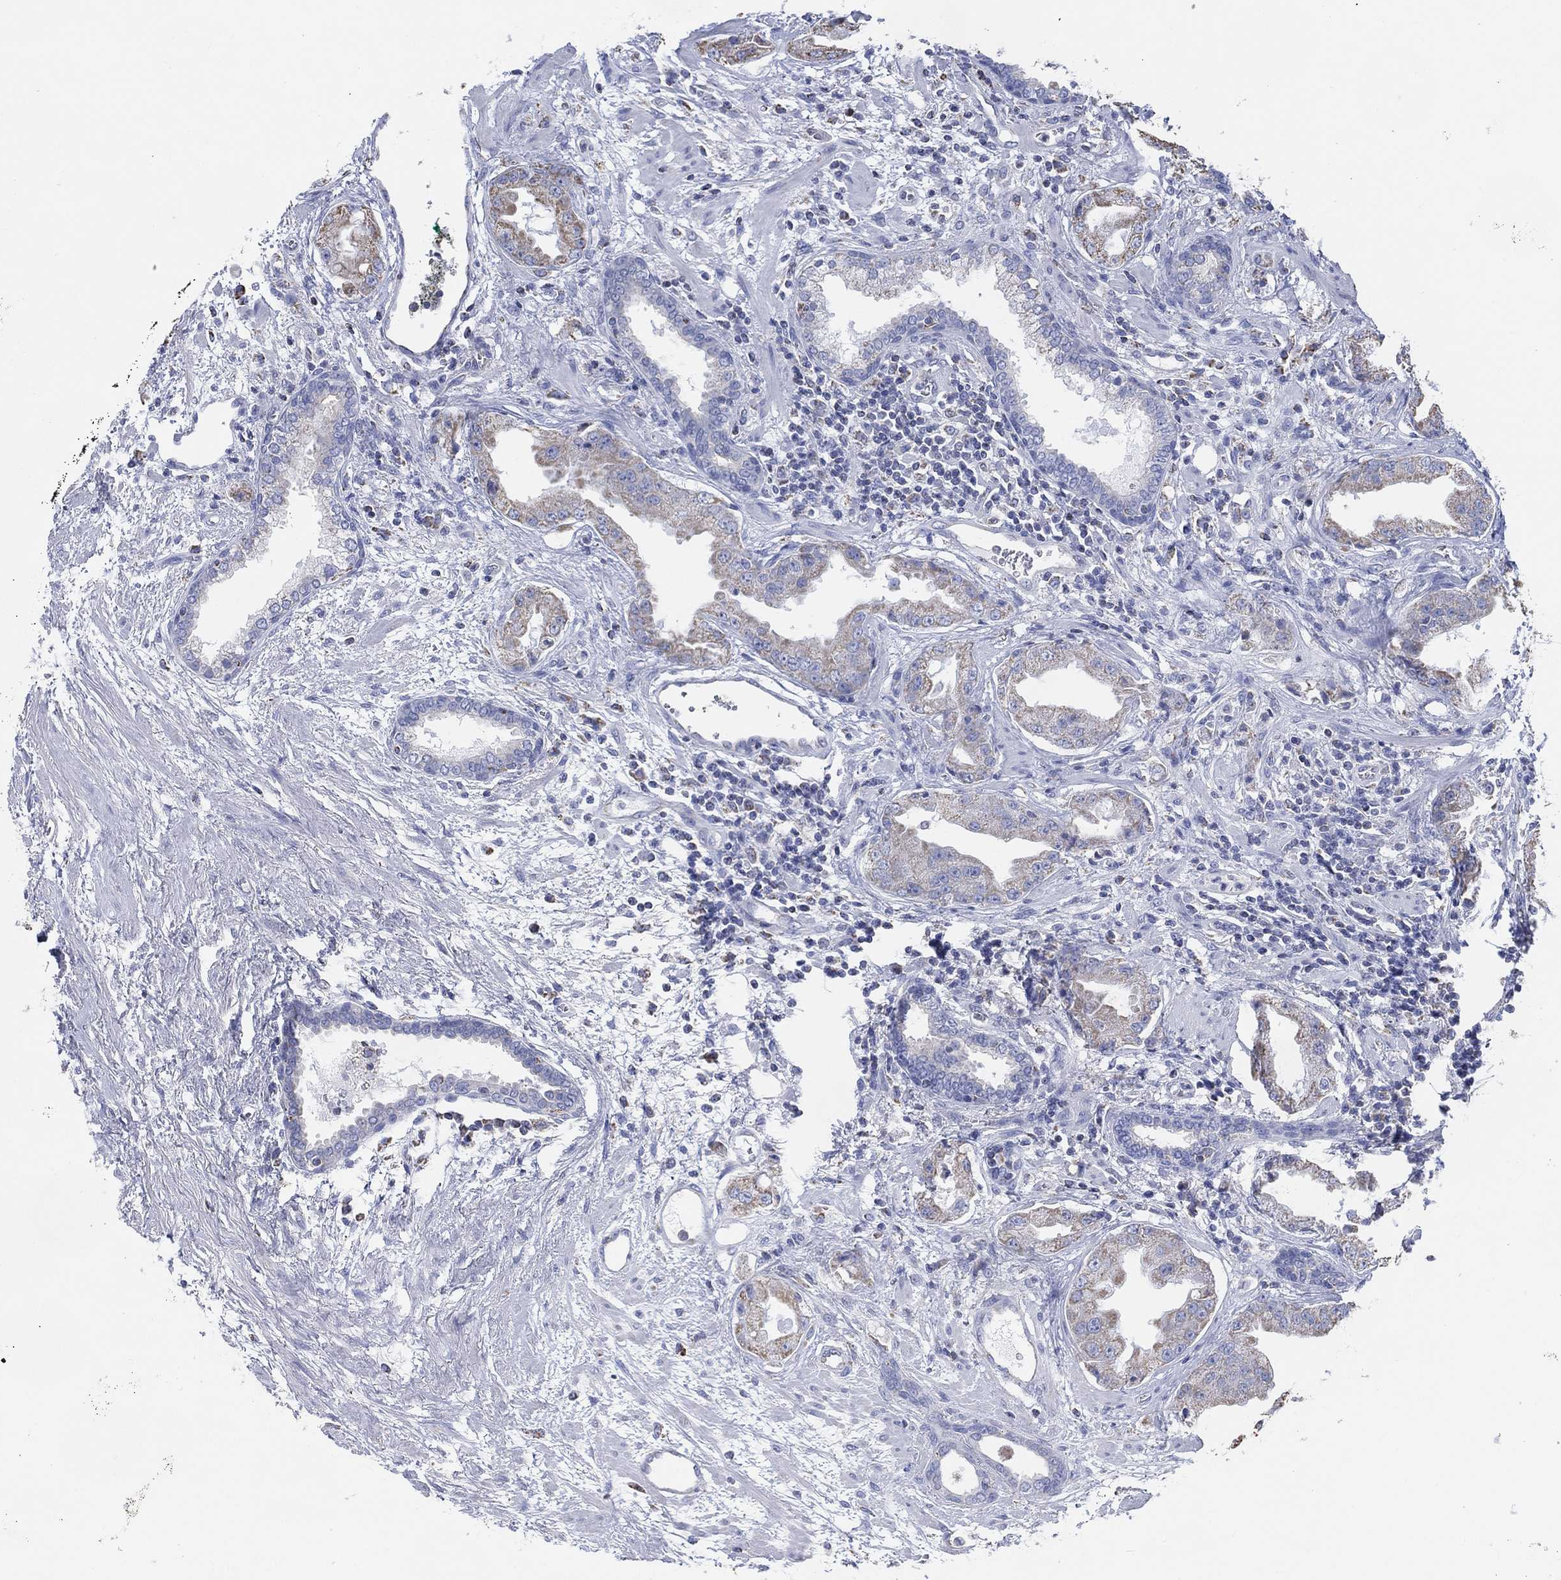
{"staining": {"intensity": "weak", "quantity": "<25%", "location": "cytoplasmic/membranous"}, "tissue": "prostate cancer", "cell_type": "Tumor cells", "image_type": "cancer", "snomed": [{"axis": "morphology", "description": "Adenocarcinoma, Low grade"}, {"axis": "topography", "description": "Prostate"}], "caption": "A histopathology image of human adenocarcinoma (low-grade) (prostate) is negative for staining in tumor cells.", "gene": "CFTR", "patient": {"sex": "male", "age": 62}}